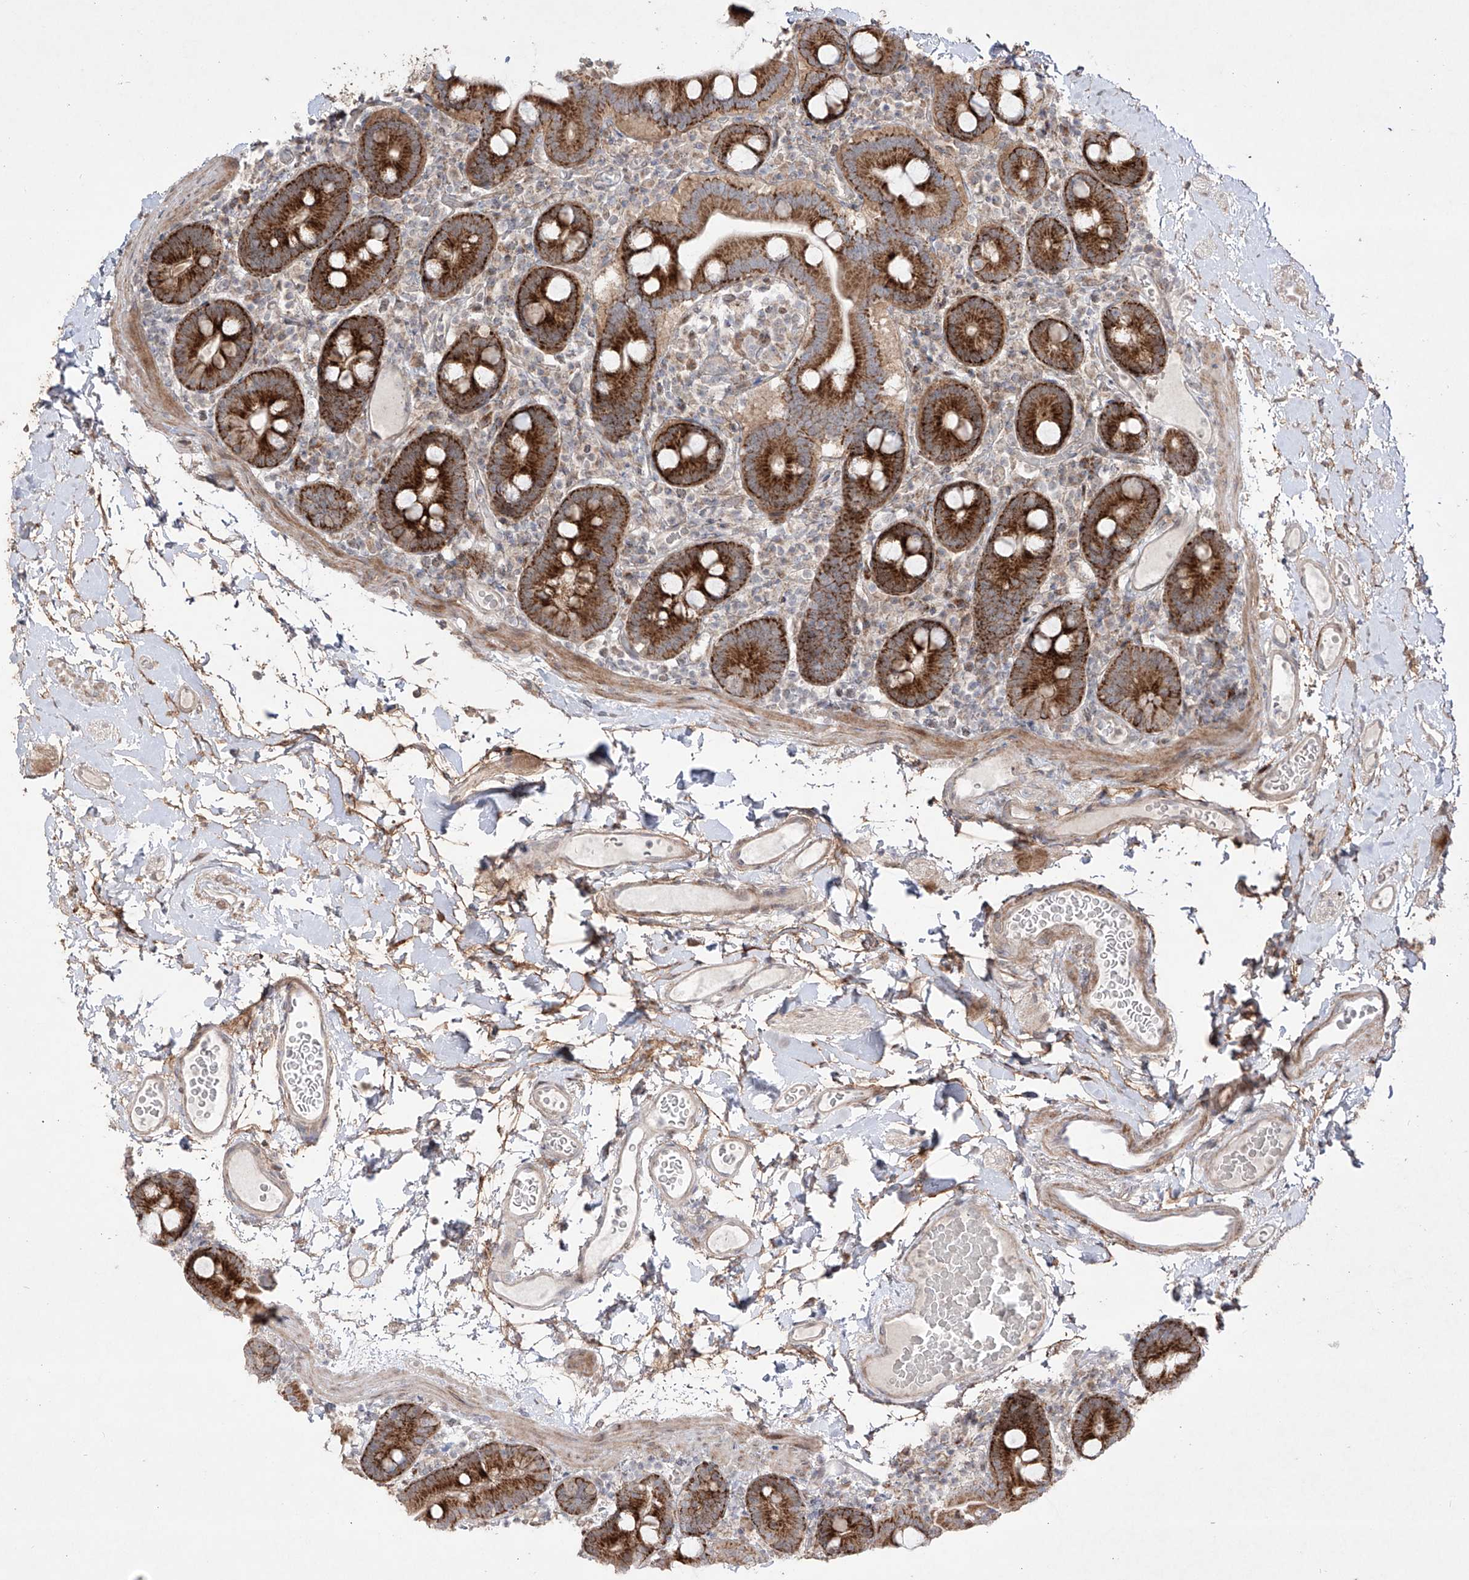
{"staining": {"intensity": "strong", "quantity": ">75%", "location": "cytoplasmic/membranous"}, "tissue": "duodenum", "cell_type": "Glandular cells", "image_type": "normal", "snomed": [{"axis": "morphology", "description": "Normal tissue, NOS"}, {"axis": "topography", "description": "Duodenum"}], "caption": "Unremarkable duodenum demonstrates strong cytoplasmic/membranous positivity in approximately >75% of glandular cells.", "gene": "YKT6", "patient": {"sex": "male", "age": 55}}